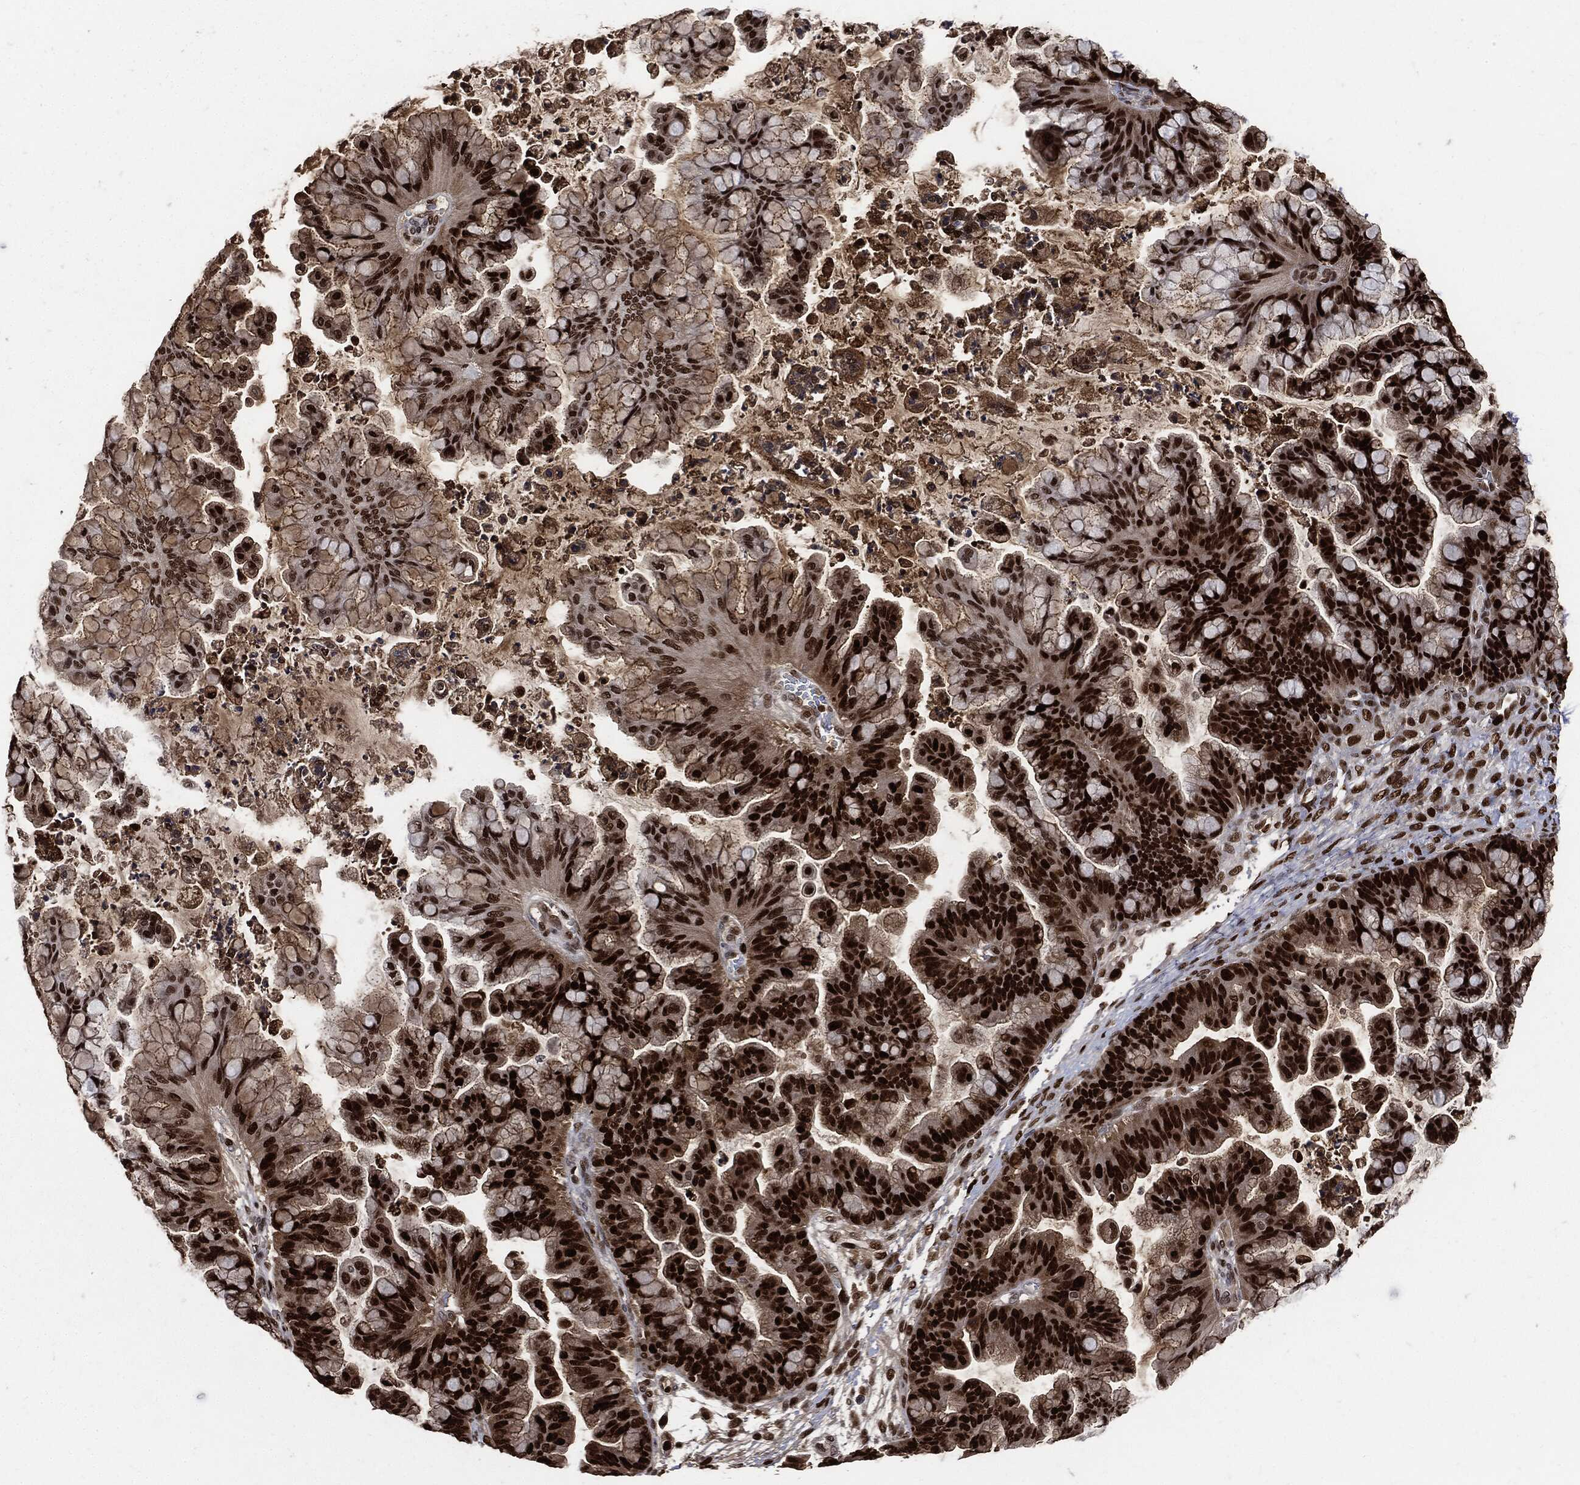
{"staining": {"intensity": "strong", "quantity": ">75%", "location": "nuclear"}, "tissue": "ovarian cancer", "cell_type": "Tumor cells", "image_type": "cancer", "snomed": [{"axis": "morphology", "description": "Cystadenocarcinoma, mucinous, NOS"}, {"axis": "topography", "description": "Ovary"}], "caption": "The photomicrograph reveals staining of ovarian mucinous cystadenocarcinoma, revealing strong nuclear protein positivity (brown color) within tumor cells.", "gene": "PCNA", "patient": {"sex": "female", "age": 67}}